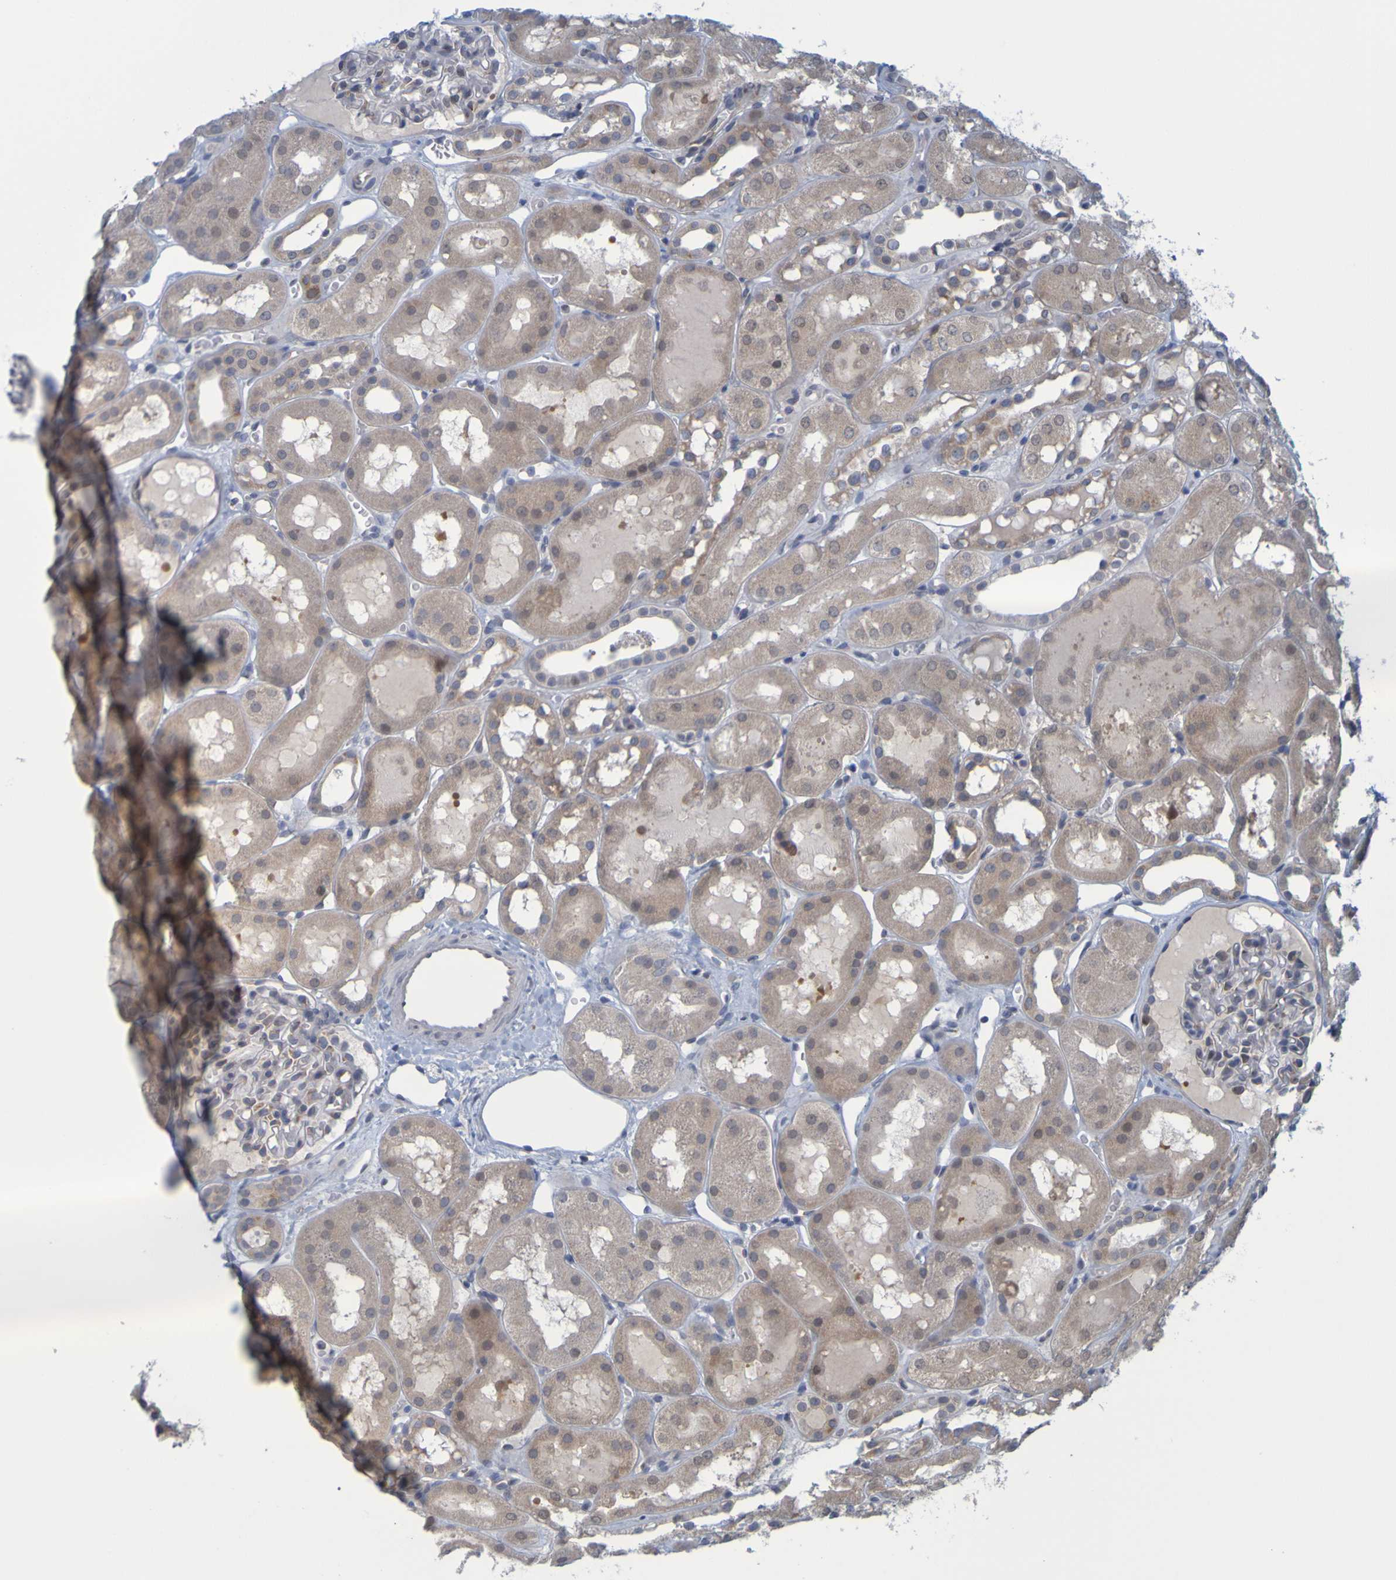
{"staining": {"intensity": "moderate", "quantity": "<25%", "location": "cytoplasmic/membranous,nuclear"}, "tissue": "kidney", "cell_type": "Cells in glomeruli", "image_type": "normal", "snomed": [{"axis": "morphology", "description": "Normal tissue, NOS"}, {"axis": "topography", "description": "Kidney"}, {"axis": "topography", "description": "Urinary bladder"}], "caption": "Immunohistochemical staining of normal human kidney exhibits moderate cytoplasmic/membranous,nuclear protein expression in about <25% of cells in glomeruli.", "gene": "MOGS", "patient": {"sex": "male", "age": 16}}